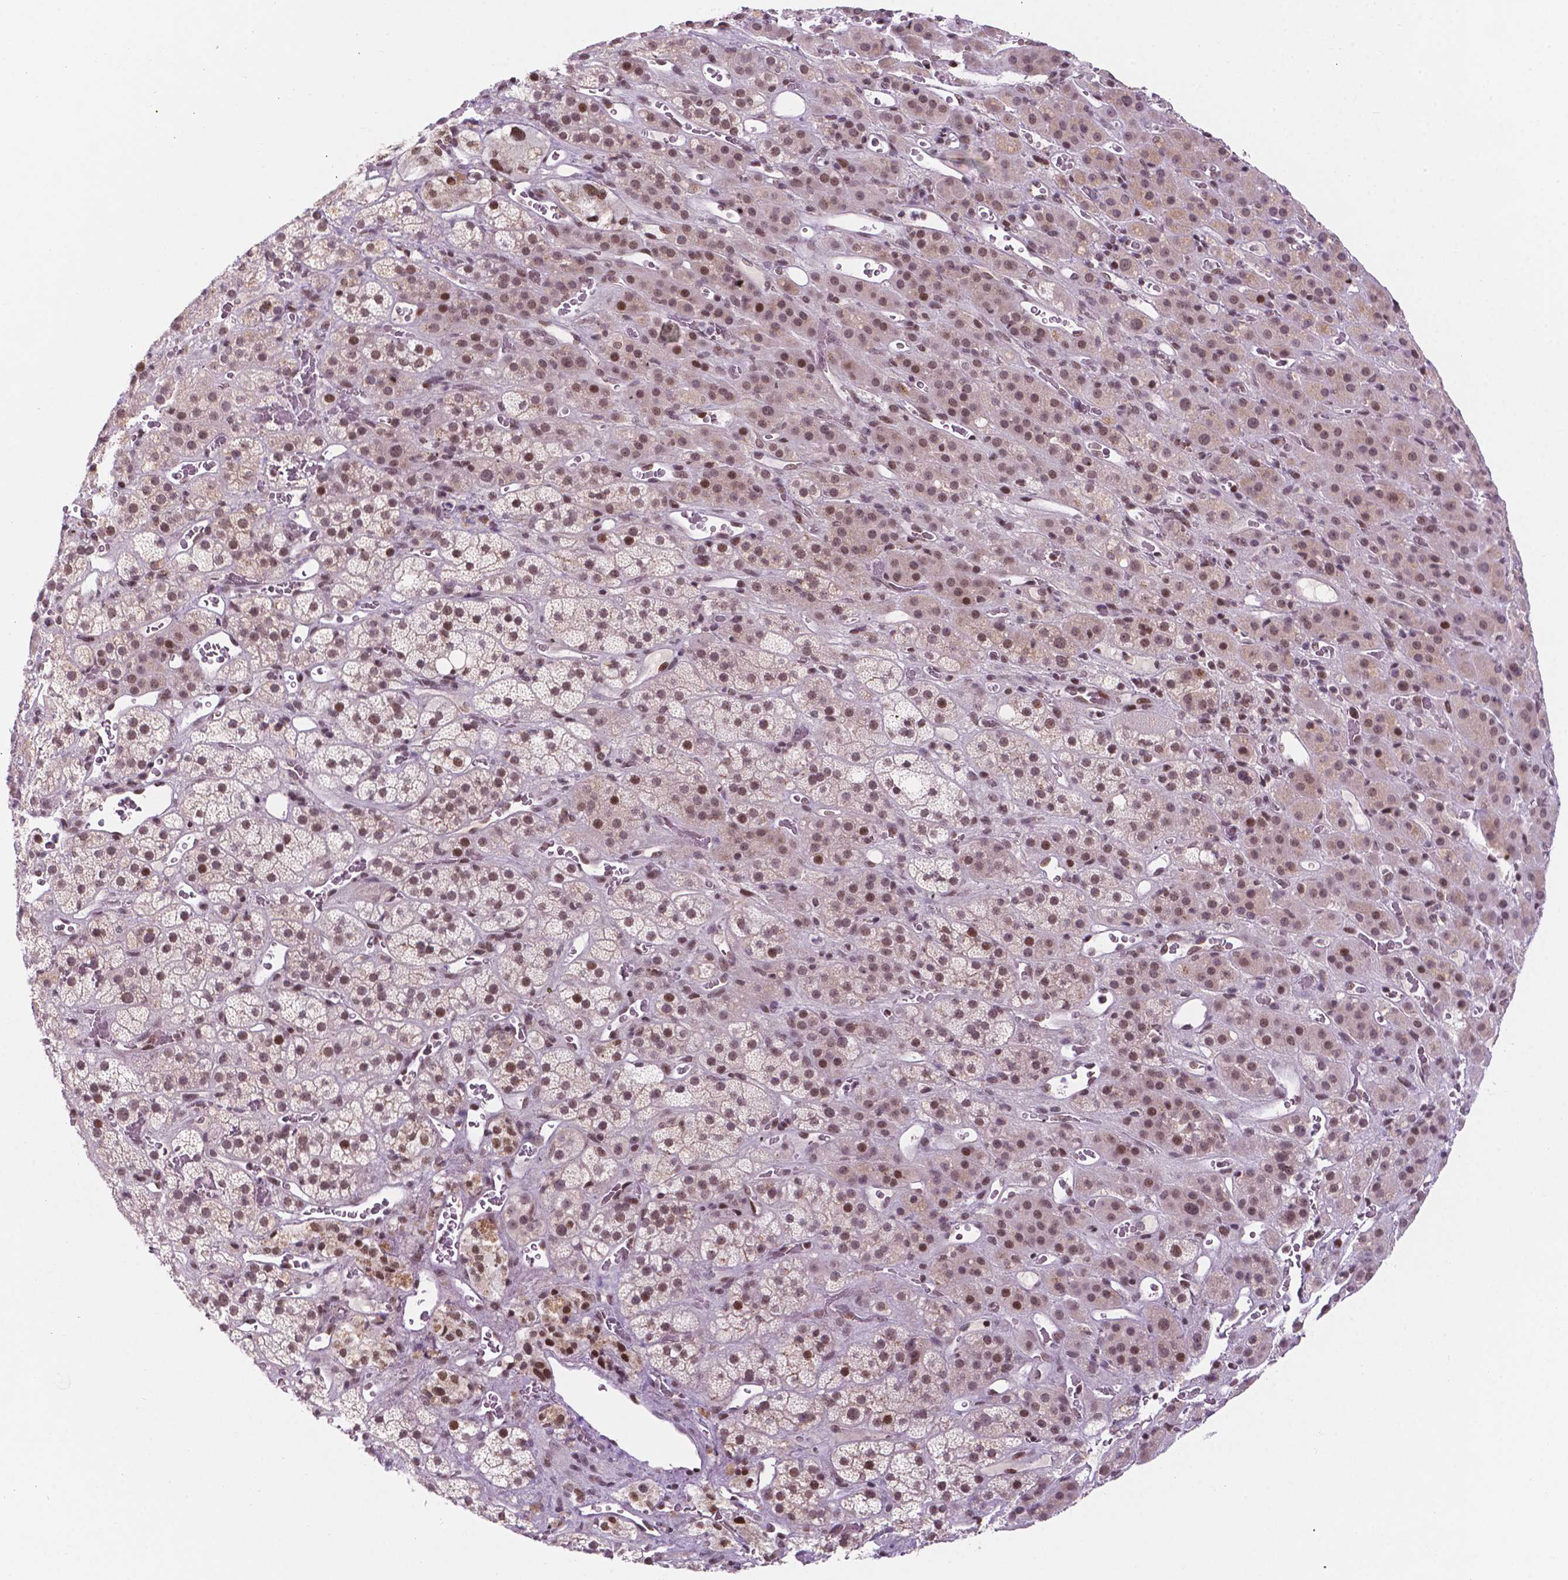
{"staining": {"intensity": "moderate", "quantity": "25%-75%", "location": "nuclear"}, "tissue": "adrenal gland", "cell_type": "Glandular cells", "image_type": "normal", "snomed": [{"axis": "morphology", "description": "Normal tissue, NOS"}, {"axis": "topography", "description": "Adrenal gland"}], "caption": "Brown immunohistochemical staining in unremarkable human adrenal gland exhibits moderate nuclear staining in approximately 25%-75% of glandular cells. The protein is shown in brown color, while the nuclei are stained blue.", "gene": "PER2", "patient": {"sex": "male", "age": 57}}